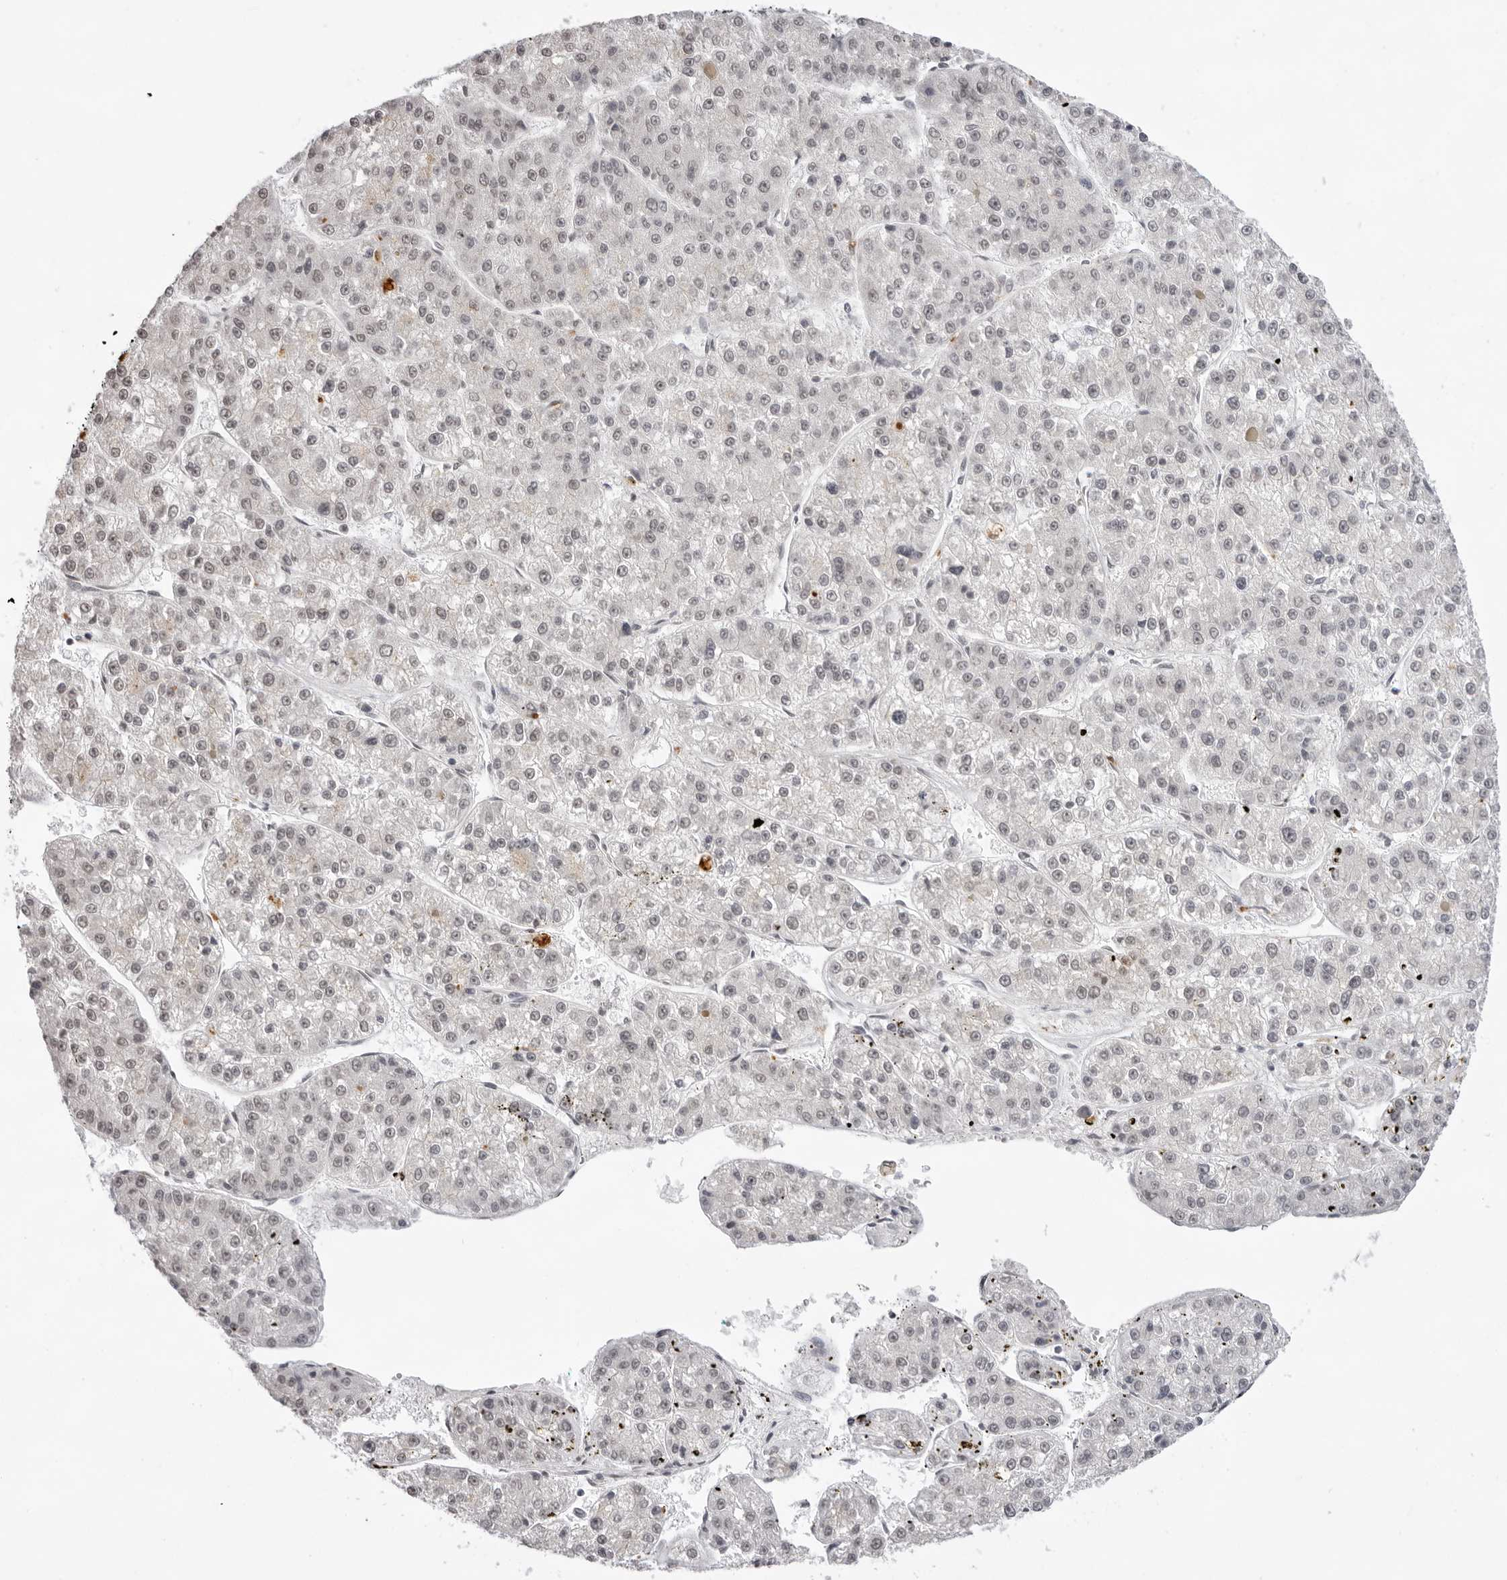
{"staining": {"intensity": "weak", "quantity": "<25%", "location": "nuclear"}, "tissue": "liver cancer", "cell_type": "Tumor cells", "image_type": "cancer", "snomed": [{"axis": "morphology", "description": "Carcinoma, Hepatocellular, NOS"}, {"axis": "topography", "description": "Liver"}], "caption": "The immunohistochemistry image has no significant staining in tumor cells of liver cancer (hepatocellular carcinoma) tissue.", "gene": "NTM", "patient": {"sex": "female", "age": 73}}